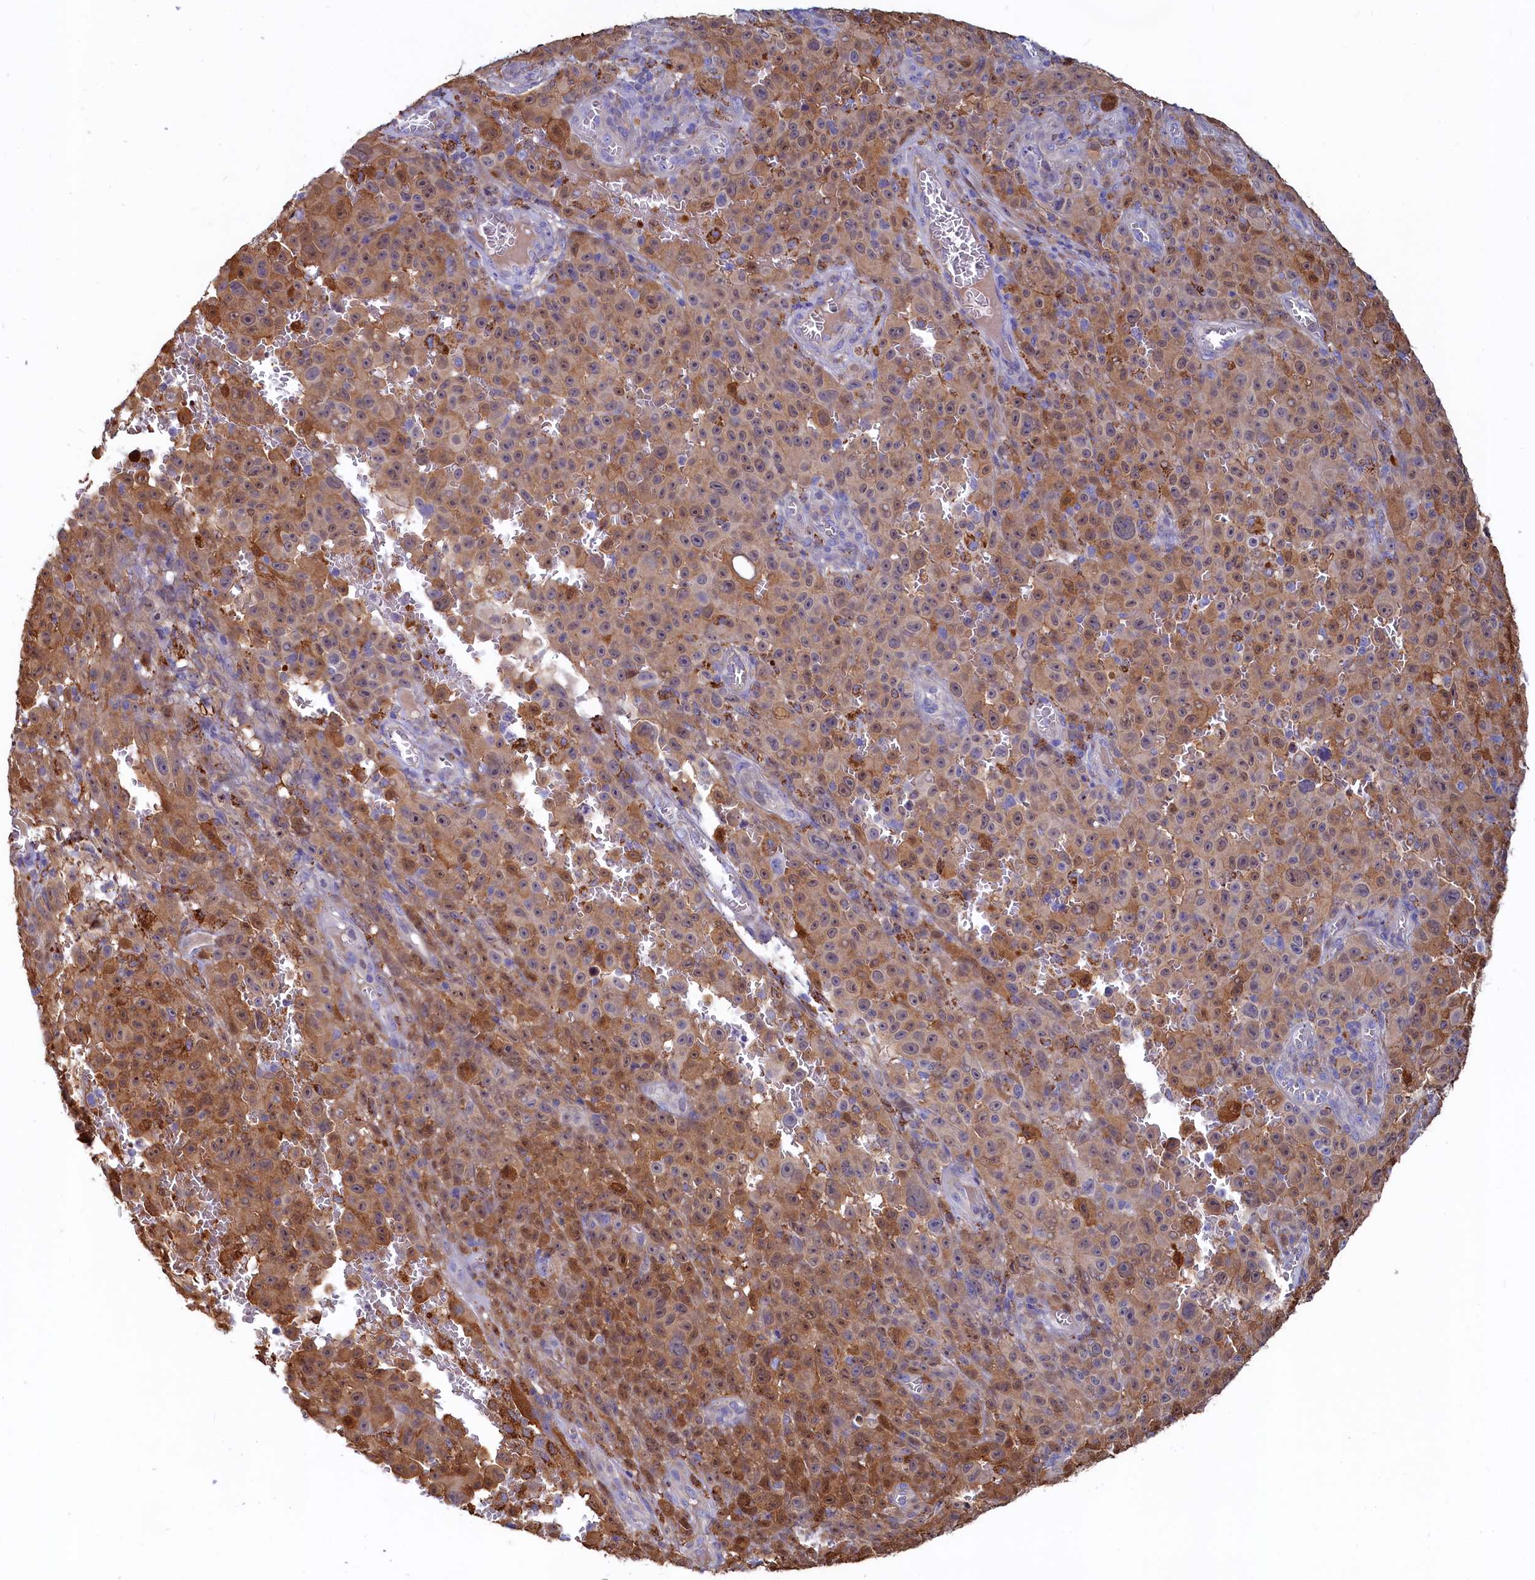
{"staining": {"intensity": "moderate", "quantity": ">75%", "location": "cytoplasmic/membranous"}, "tissue": "melanoma", "cell_type": "Tumor cells", "image_type": "cancer", "snomed": [{"axis": "morphology", "description": "Malignant melanoma, NOS"}, {"axis": "topography", "description": "Skin"}], "caption": "Immunohistochemical staining of human melanoma demonstrates medium levels of moderate cytoplasmic/membranous positivity in about >75% of tumor cells.", "gene": "ASTE1", "patient": {"sex": "female", "age": 82}}